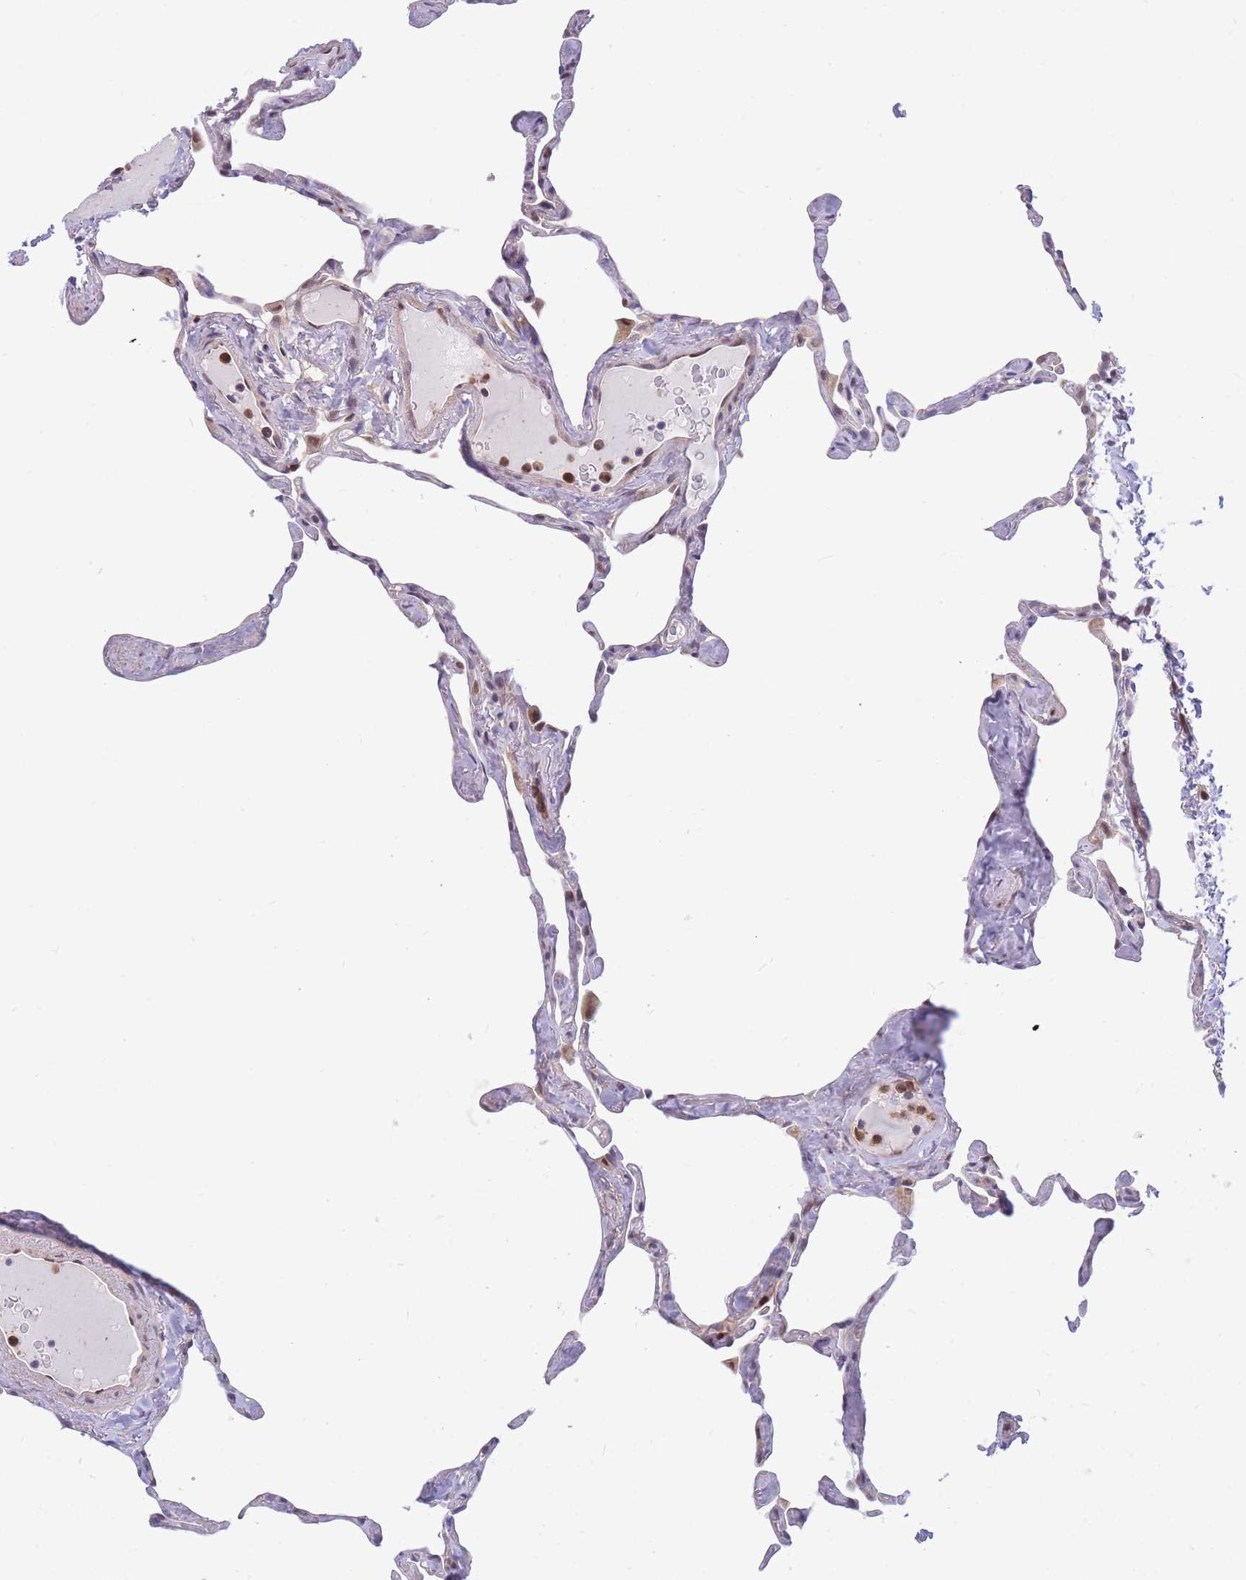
{"staining": {"intensity": "moderate", "quantity": "25%-75%", "location": "nuclear"}, "tissue": "lung", "cell_type": "Alveolar cells", "image_type": "normal", "snomed": [{"axis": "morphology", "description": "Normal tissue, NOS"}, {"axis": "topography", "description": "Lung"}], "caption": "An immunohistochemistry (IHC) histopathology image of unremarkable tissue is shown. Protein staining in brown shows moderate nuclear positivity in lung within alveolar cells.", "gene": "CRACD", "patient": {"sex": "male", "age": 65}}